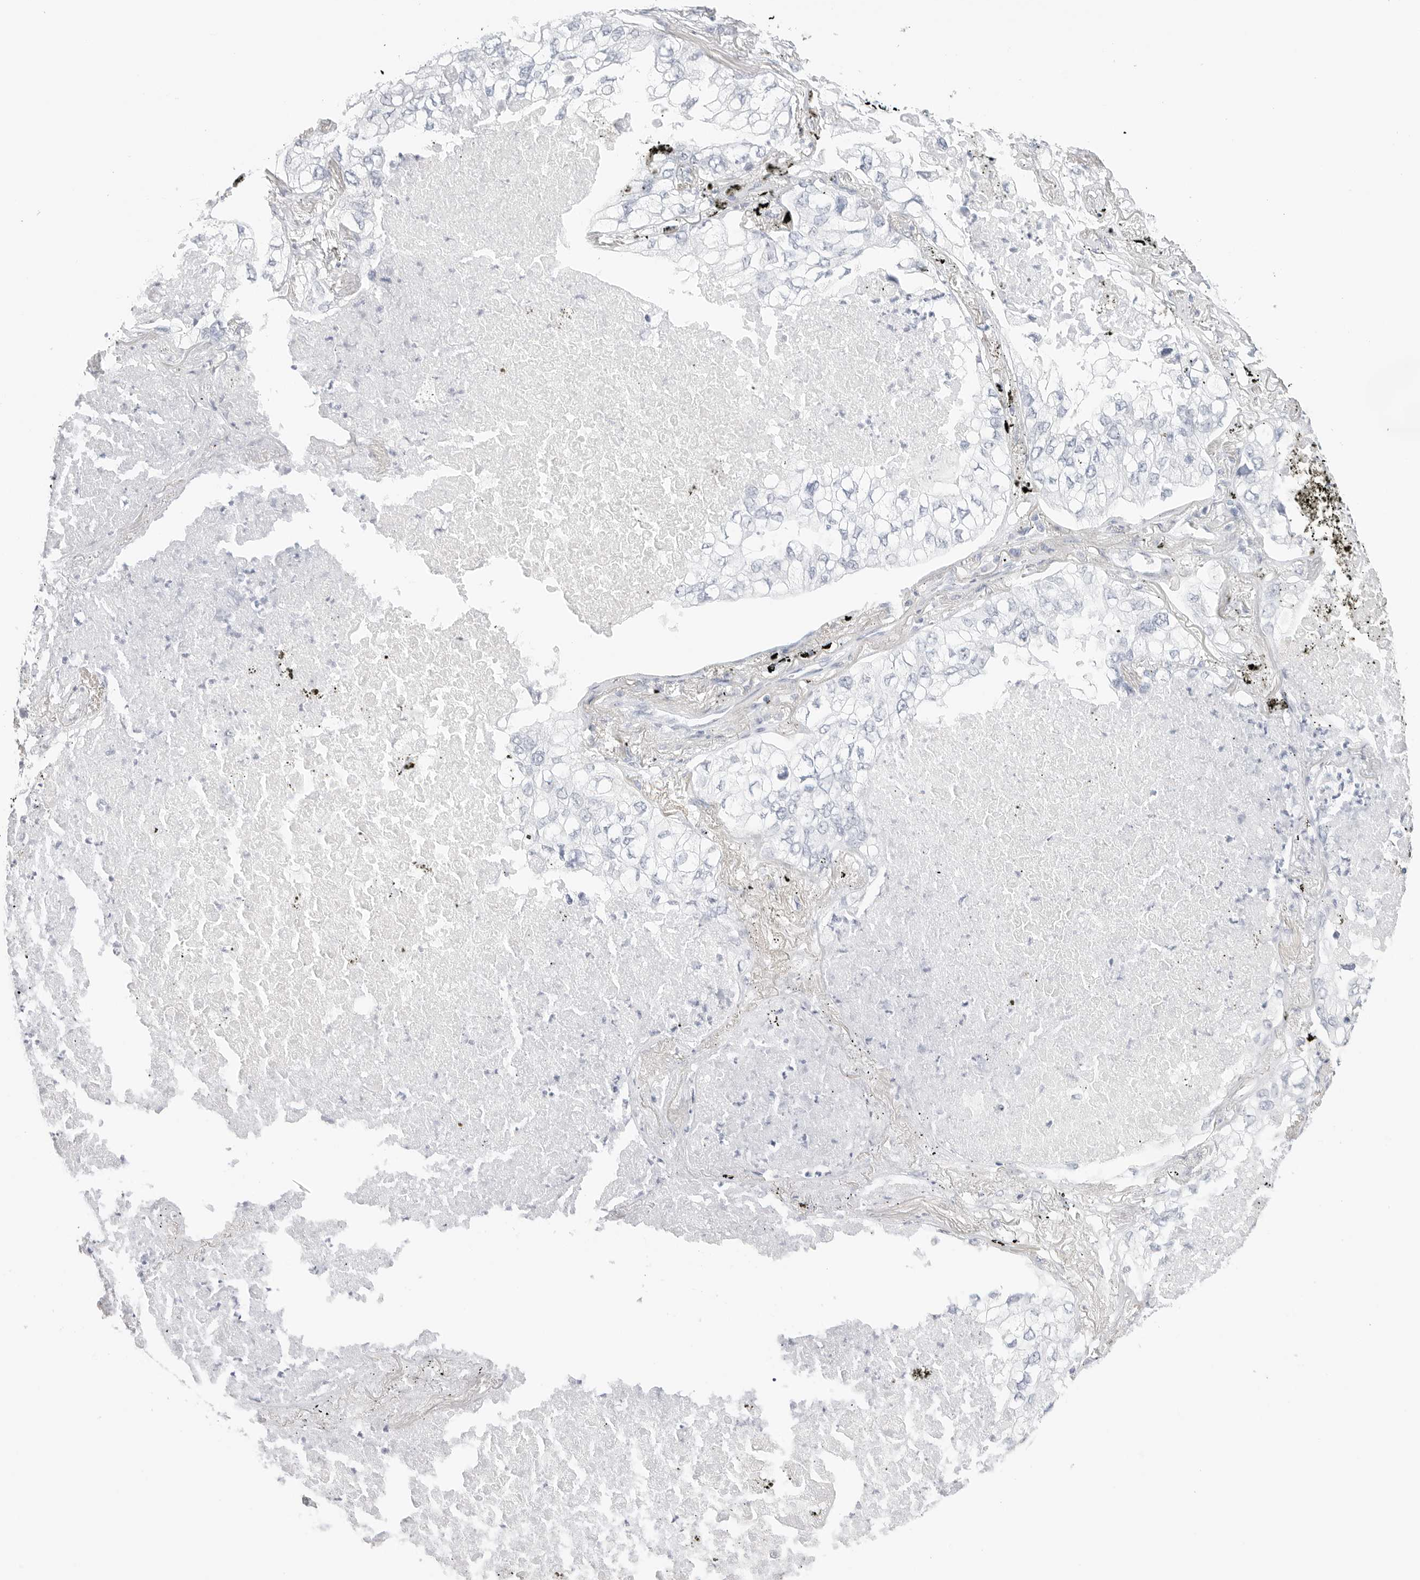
{"staining": {"intensity": "negative", "quantity": "none", "location": "none"}, "tissue": "lung cancer", "cell_type": "Tumor cells", "image_type": "cancer", "snomed": [{"axis": "morphology", "description": "Adenocarcinoma, NOS"}, {"axis": "topography", "description": "Lung"}], "caption": "Tumor cells show no significant protein positivity in lung adenocarcinoma.", "gene": "HMGCS2", "patient": {"sex": "male", "age": 65}}